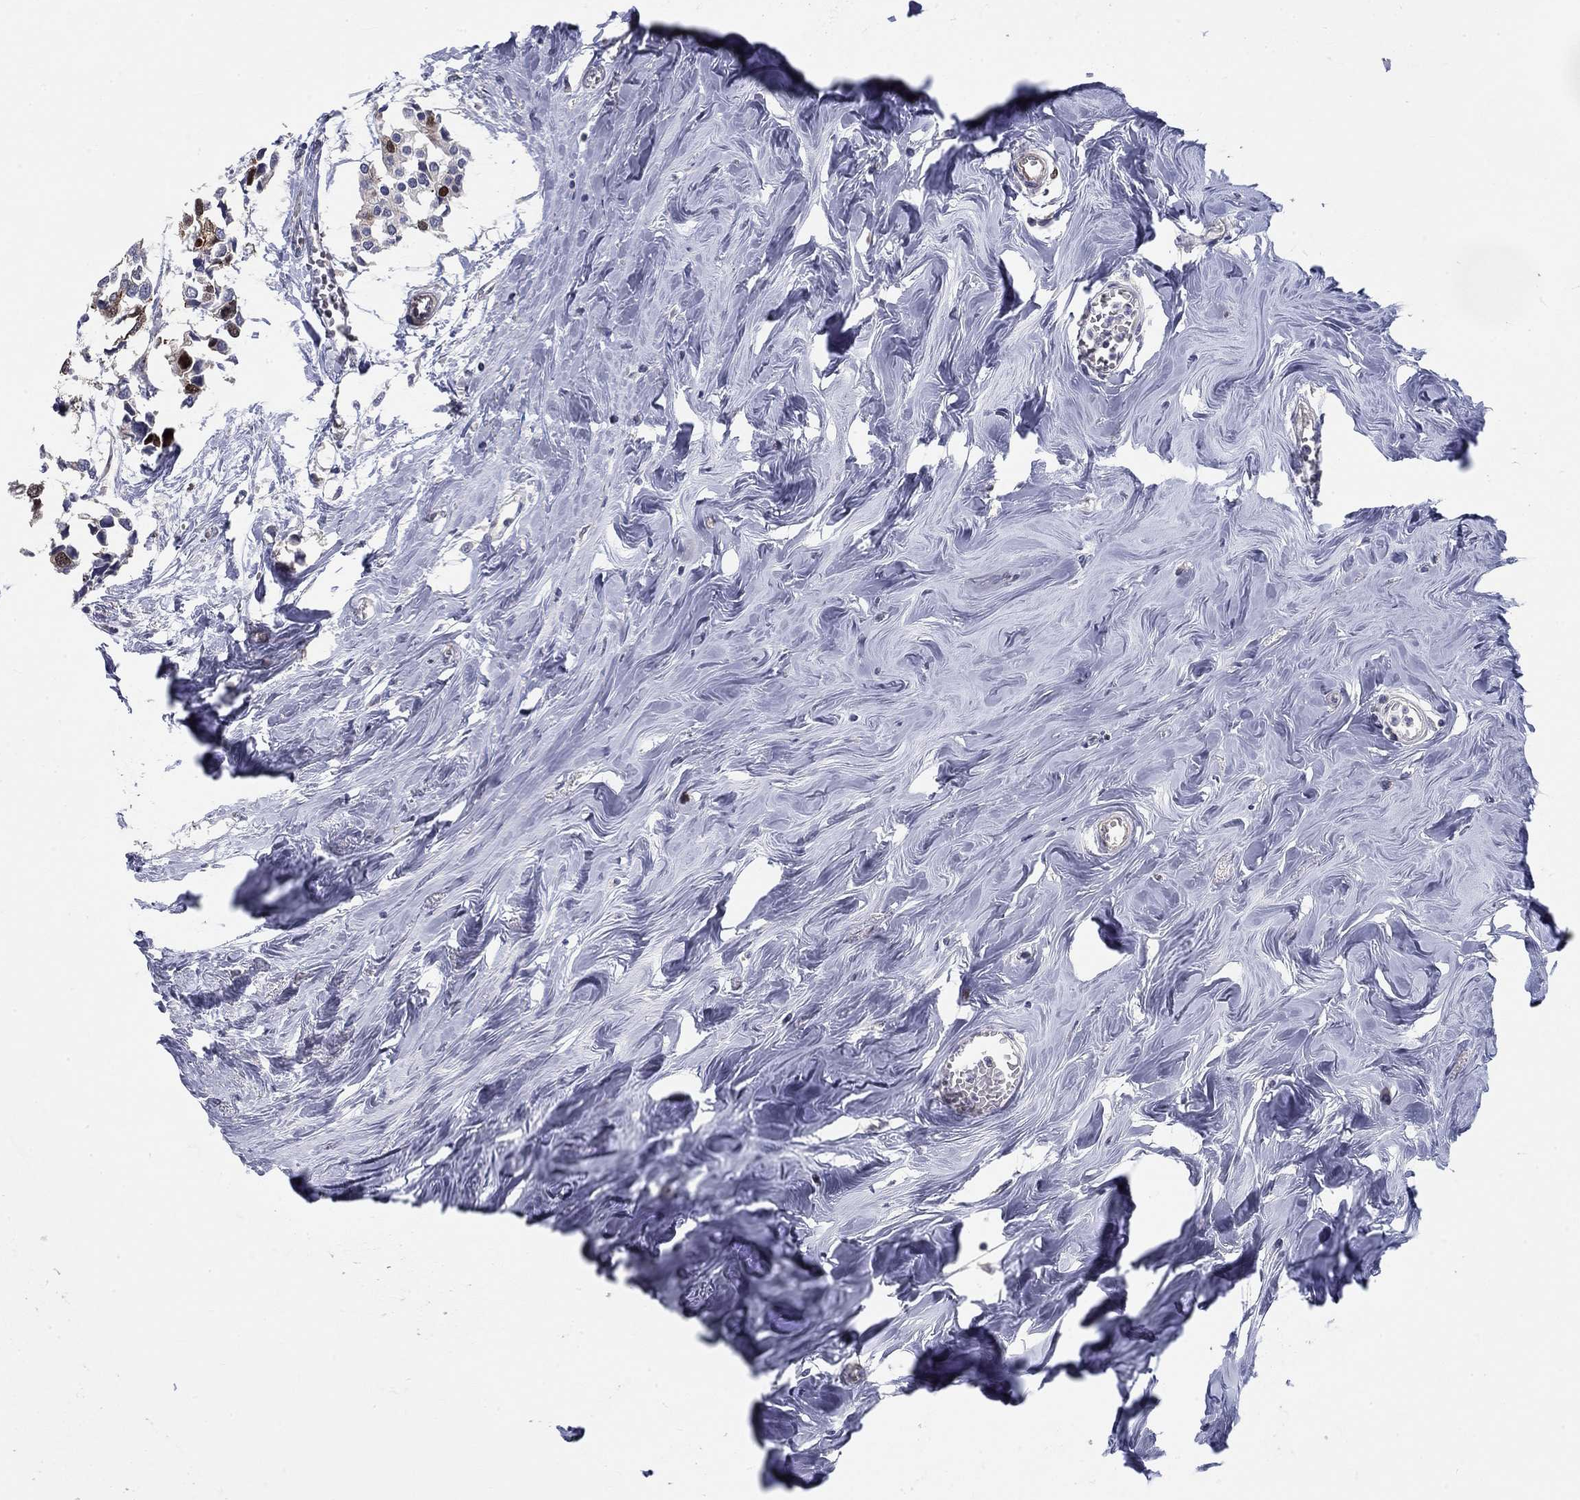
{"staining": {"intensity": "moderate", "quantity": "<25%", "location": "nuclear"}, "tissue": "breast cancer", "cell_type": "Tumor cells", "image_type": "cancer", "snomed": [{"axis": "morphology", "description": "Duct carcinoma"}, {"axis": "topography", "description": "Breast"}], "caption": "This histopathology image exhibits immunohistochemistry staining of human breast intraductal carcinoma, with low moderate nuclear staining in approximately <25% of tumor cells.", "gene": "PRC1", "patient": {"sex": "female", "age": 83}}